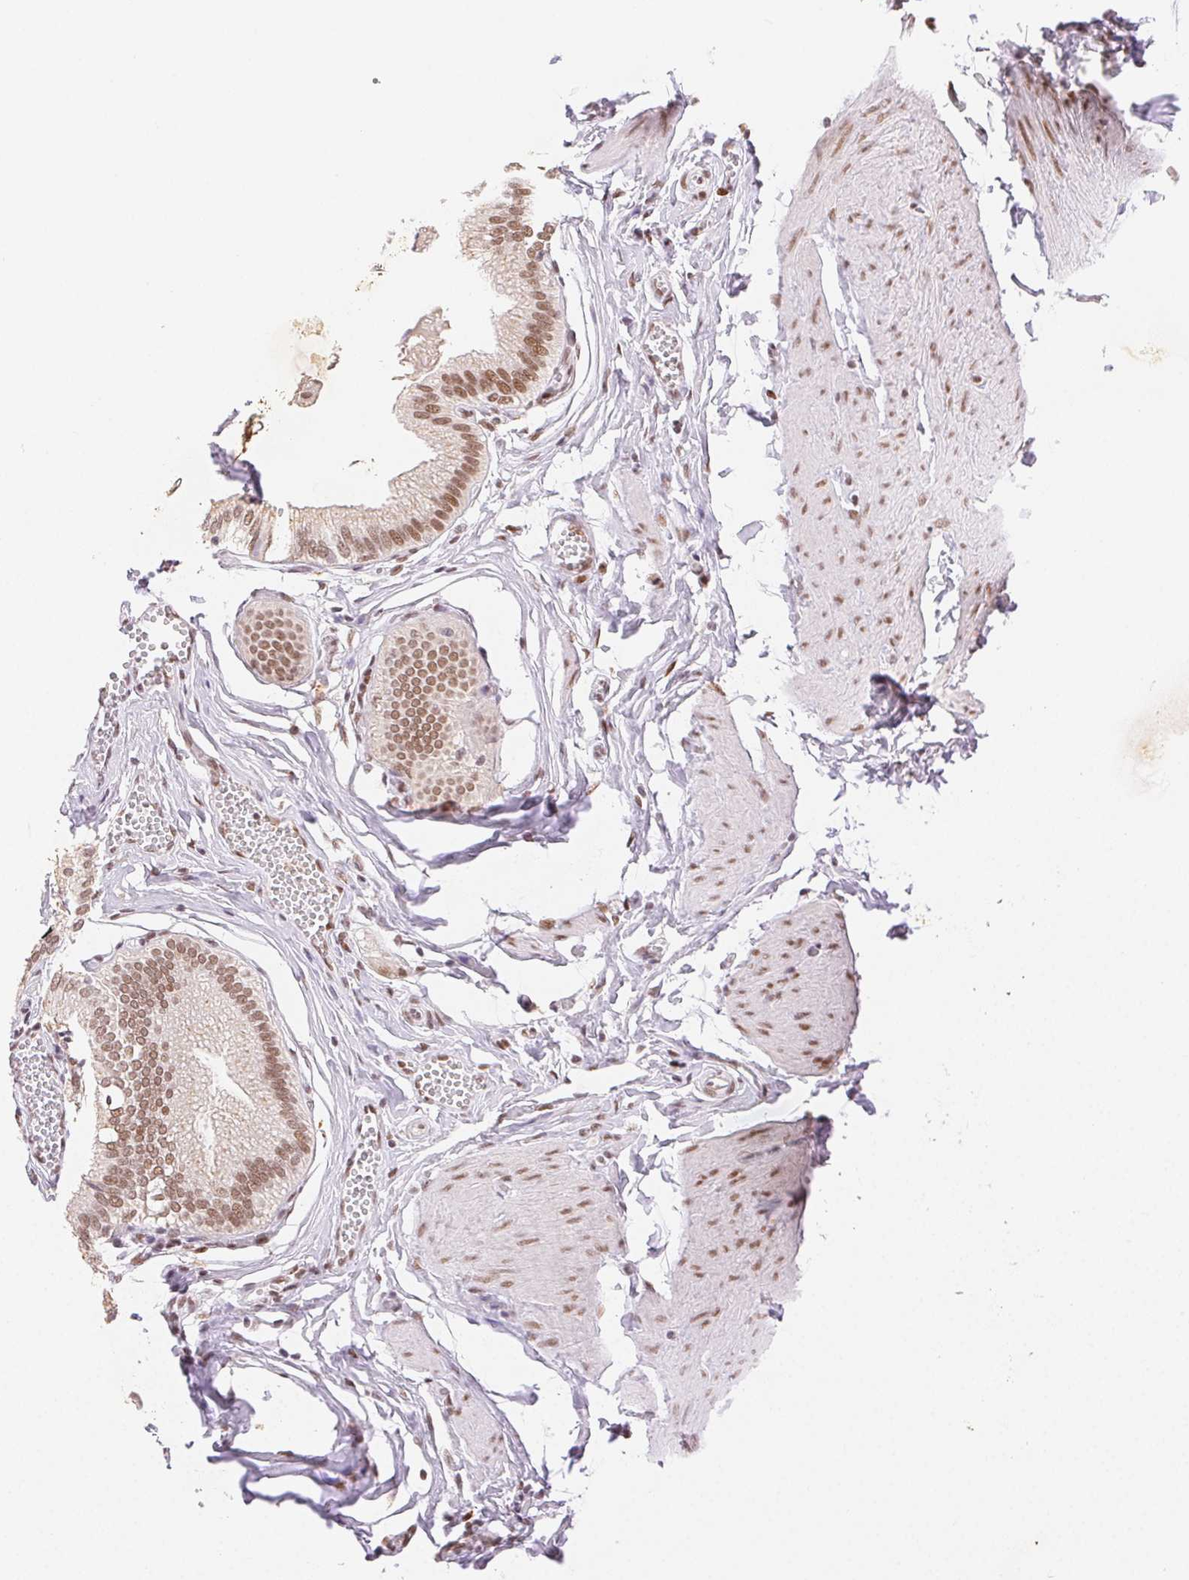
{"staining": {"intensity": "moderate", "quantity": ">75%", "location": "nuclear"}, "tissue": "gallbladder", "cell_type": "Glandular cells", "image_type": "normal", "snomed": [{"axis": "morphology", "description": "Normal tissue, NOS"}, {"axis": "topography", "description": "Gallbladder"}, {"axis": "topography", "description": "Peripheral nerve tissue"}], "caption": "Immunohistochemistry staining of unremarkable gallbladder, which exhibits medium levels of moderate nuclear positivity in approximately >75% of glandular cells indicating moderate nuclear protein staining. The staining was performed using DAB (brown) for protein detection and nuclei were counterstained in hematoxylin (blue).", "gene": "H2AZ1", "patient": {"sex": "male", "age": 17}}